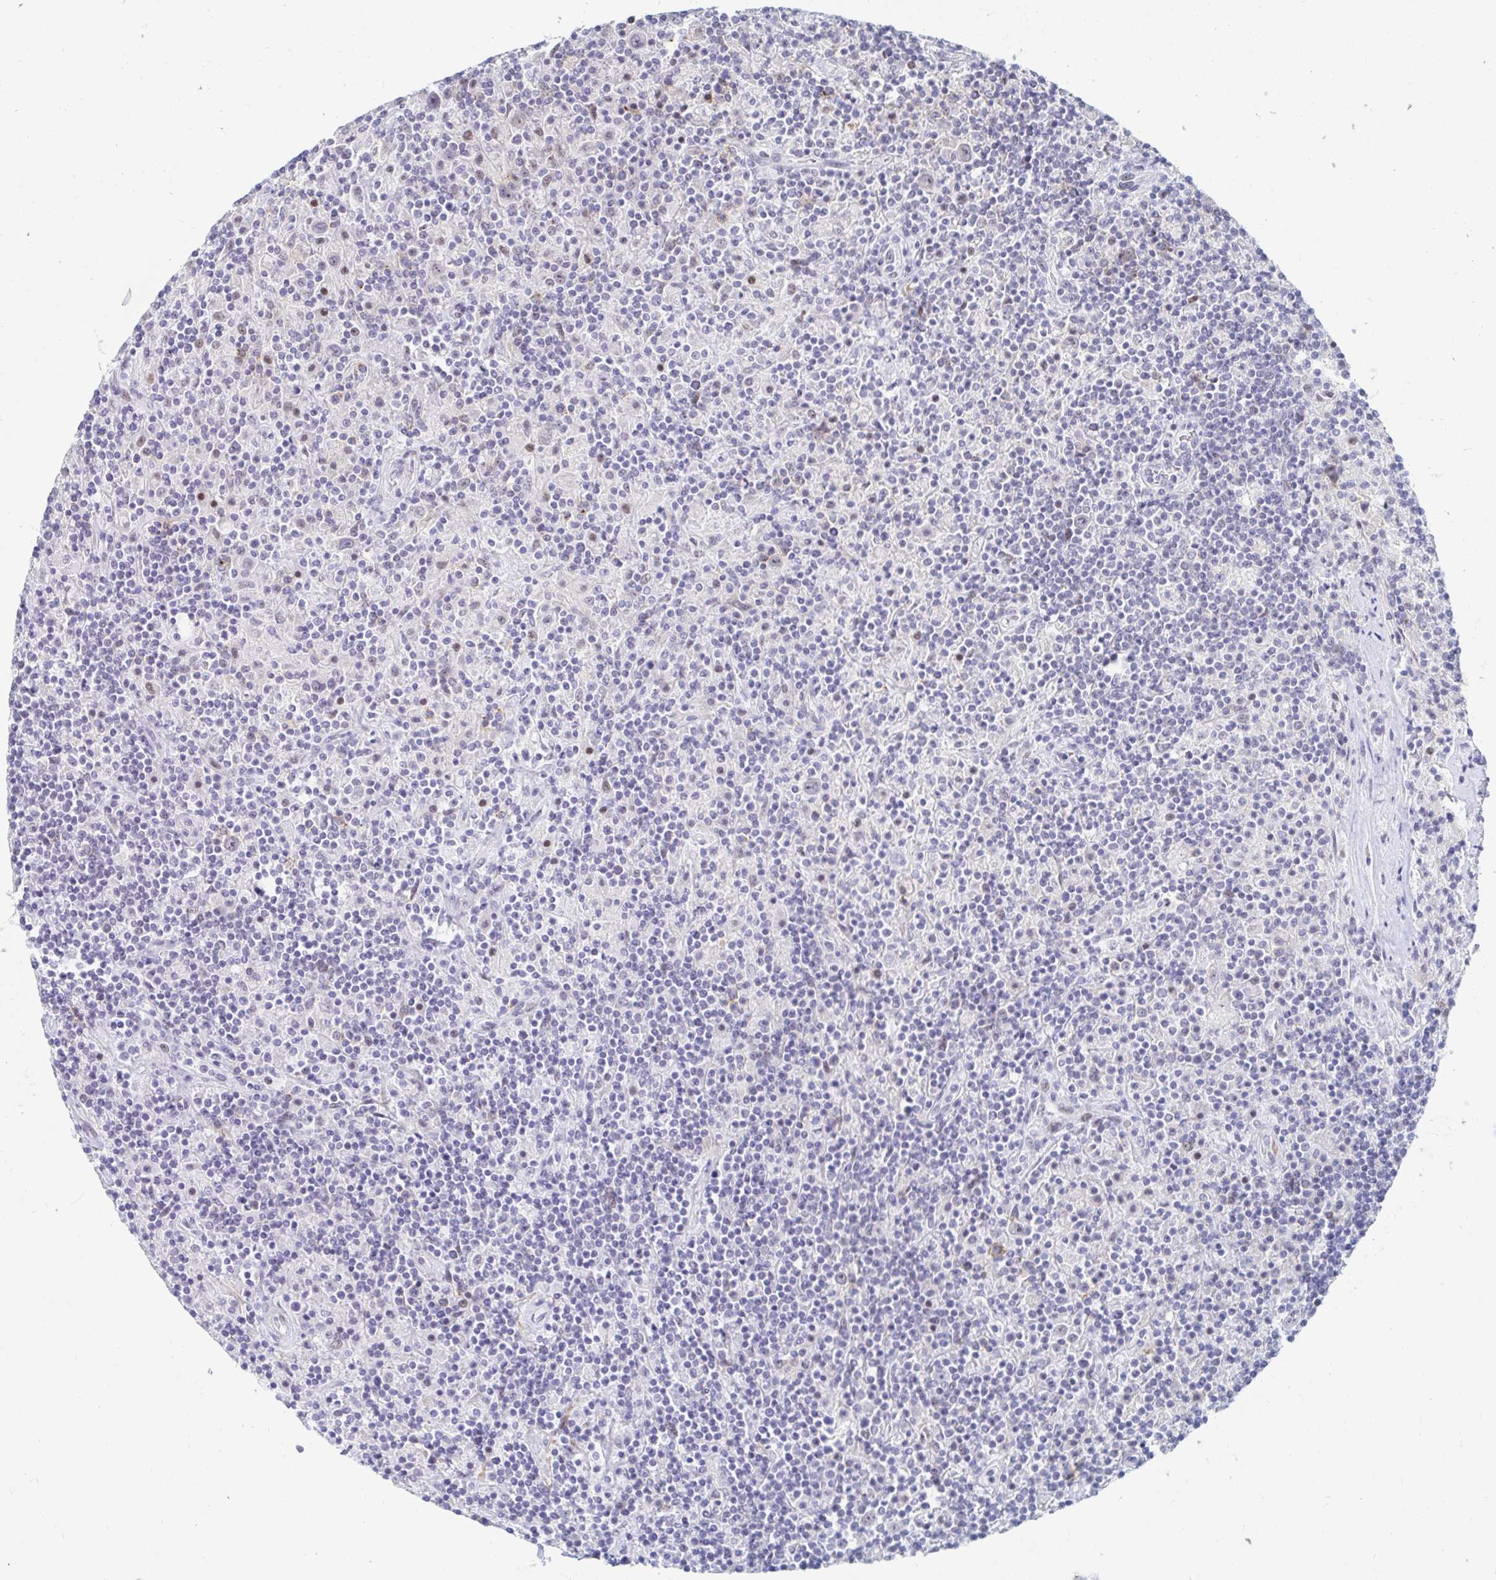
{"staining": {"intensity": "negative", "quantity": "none", "location": "none"}, "tissue": "lymphoma", "cell_type": "Tumor cells", "image_type": "cancer", "snomed": [{"axis": "morphology", "description": "Hodgkin's disease, NOS"}, {"axis": "topography", "description": "Lymph node"}], "caption": "Tumor cells show no significant protein positivity in Hodgkin's disease.", "gene": "COL28A1", "patient": {"sex": "male", "age": 70}}